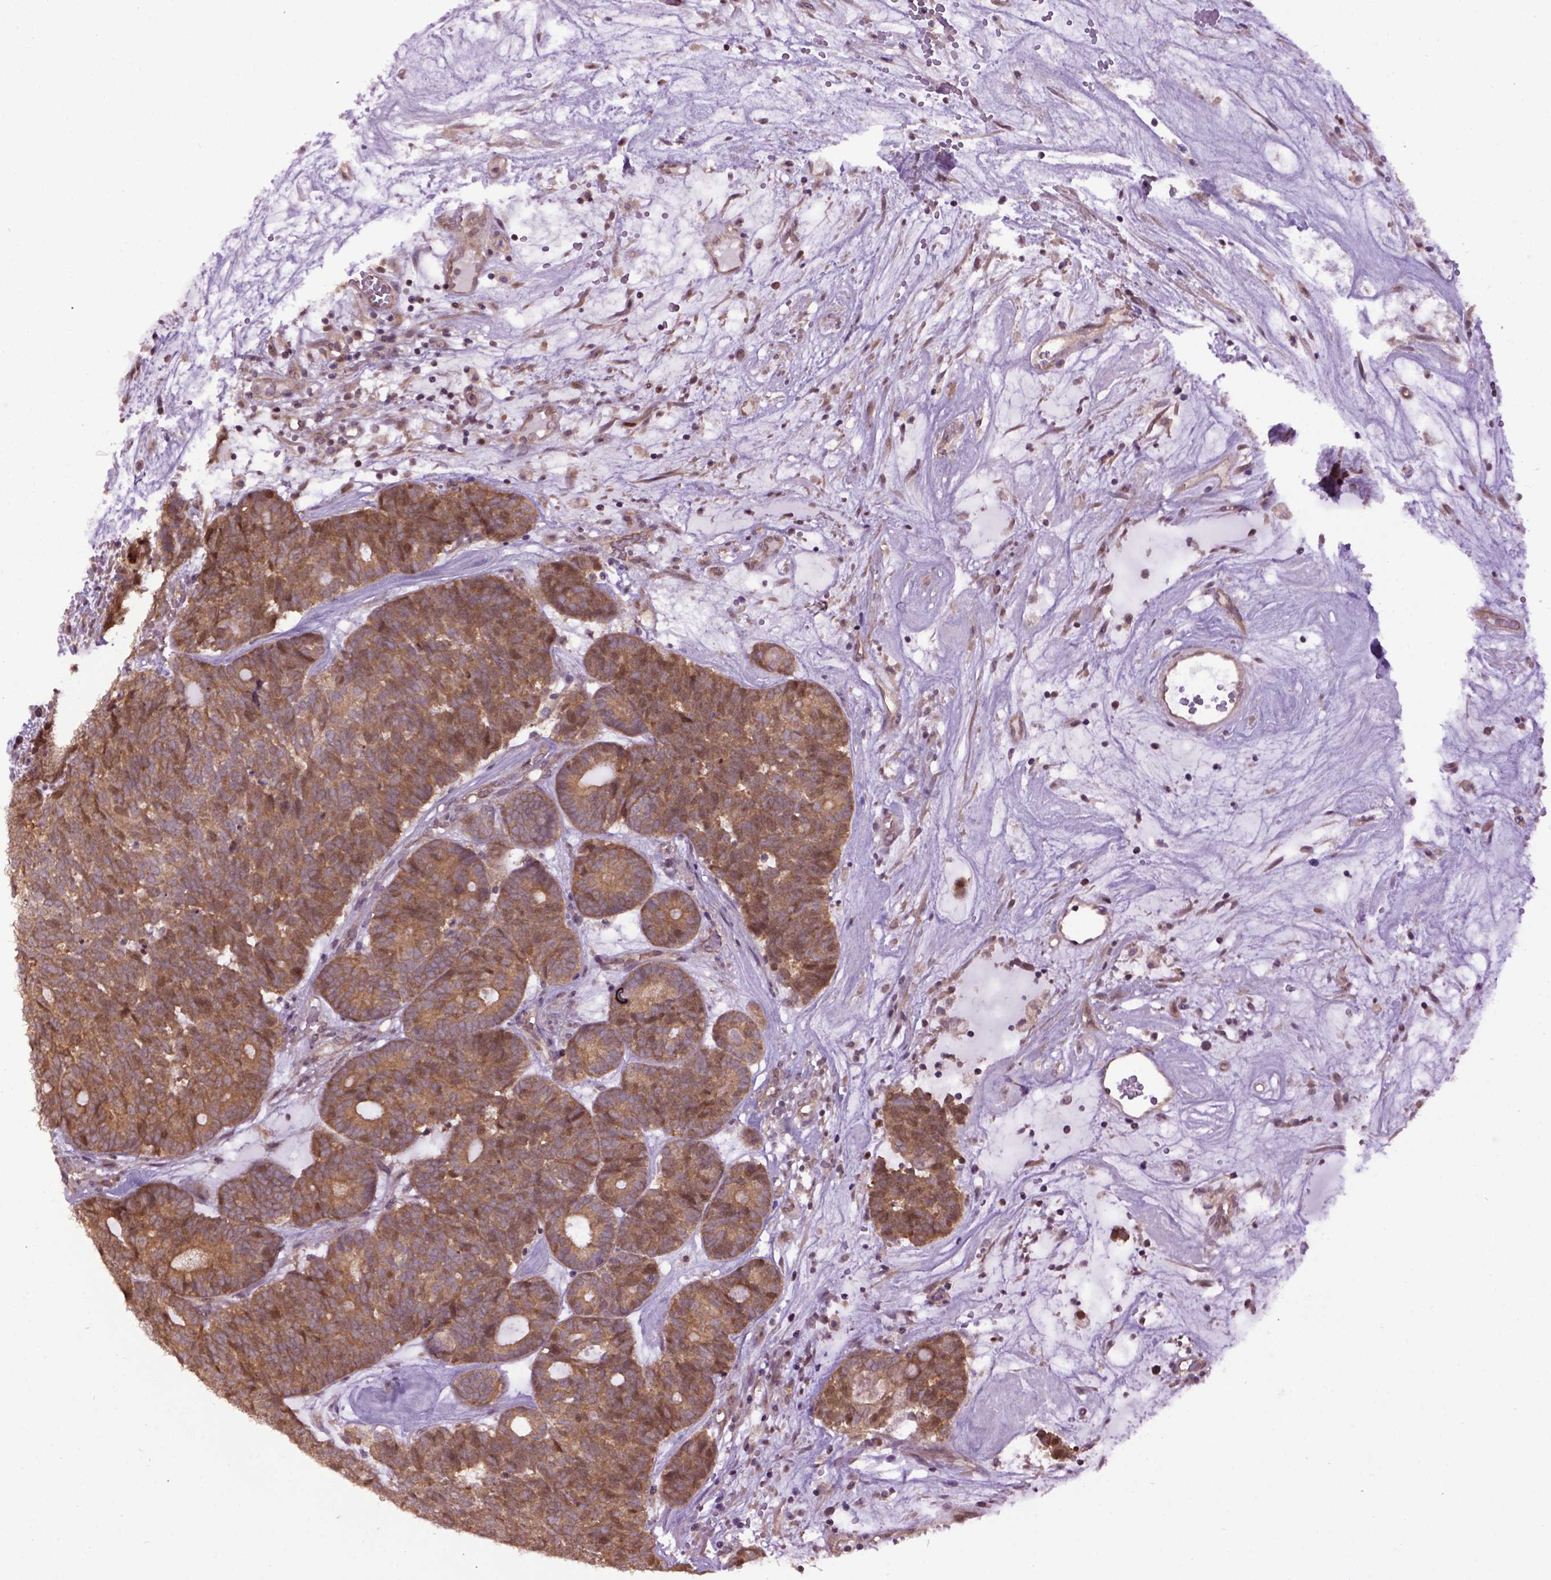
{"staining": {"intensity": "moderate", "quantity": ">75%", "location": "cytoplasmic/membranous,nuclear"}, "tissue": "head and neck cancer", "cell_type": "Tumor cells", "image_type": "cancer", "snomed": [{"axis": "morphology", "description": "Adenocarcinoma, NOS"}, {"axis": "topography", "description": "Head-Neck"}], "caption": "Moderate cytoplasmic/membranous and nuclear expression is appreciated in approximately >75% of tumor cells in head and neck adenocarcinoma.", "gene": "WDR48", "patient": {"sex": "female", "age": 81}}